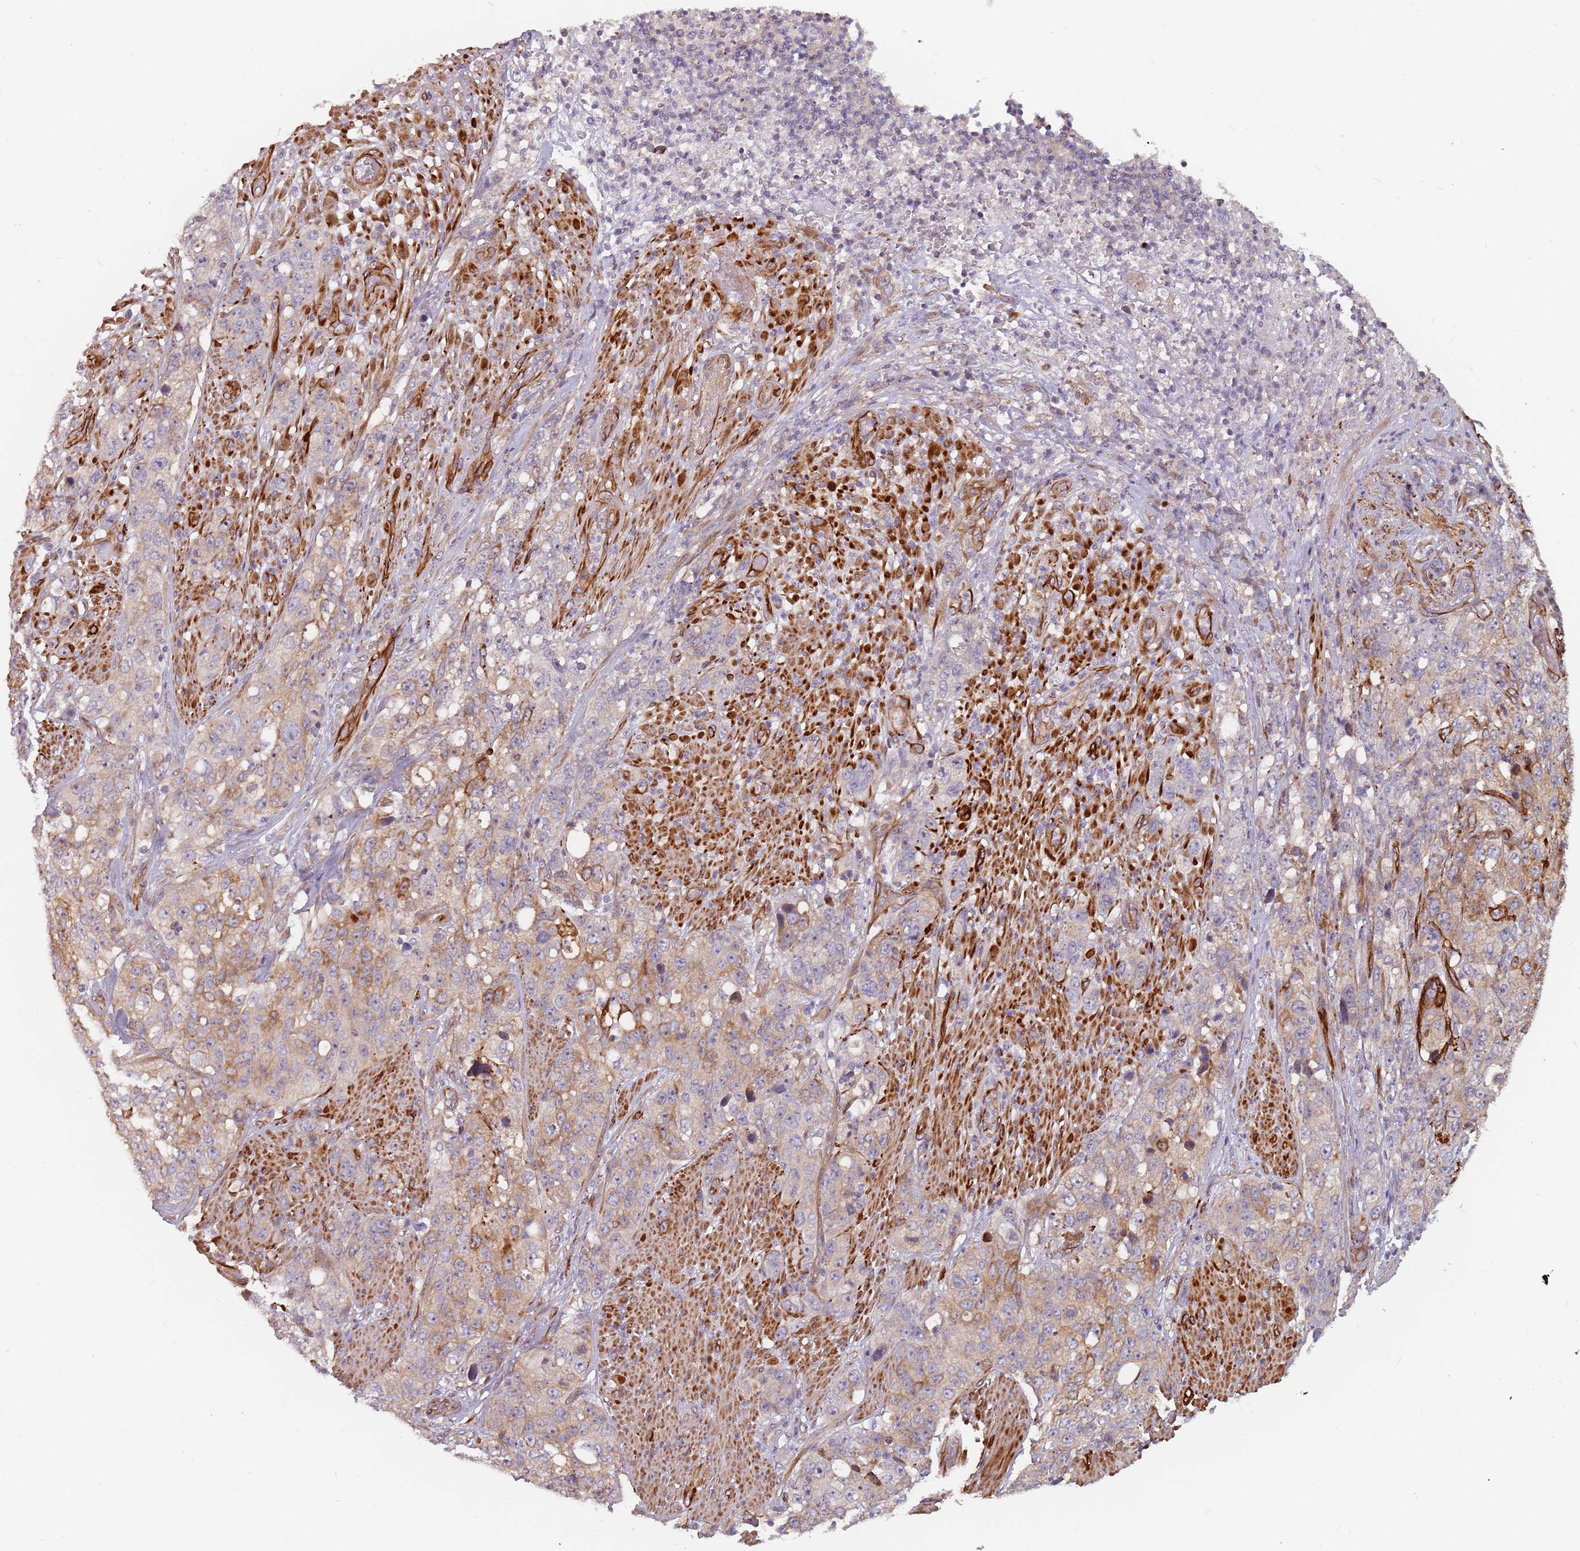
{"staining": {"intensity": "weak", "quantity": ">75%", "location": "cytoplasmic/membranous"}, "tissue": "stomach cancer", "cell_type": "Tumor cells", "image_type": "cancer", "snomed": [{"axis": "morphology", "description": "Adenocarcinoma, NOS"}, {"axis": "topography", "description": "Stomach"}], "caption": "Immunohistochemistry of human stomach adenocarcinoma displays low levels of weak cytoplasmic/membranous staining in about >75% of tumor cells.", "gene": "GAS2L3", "patient": {"sex": "male", "age": 48}}